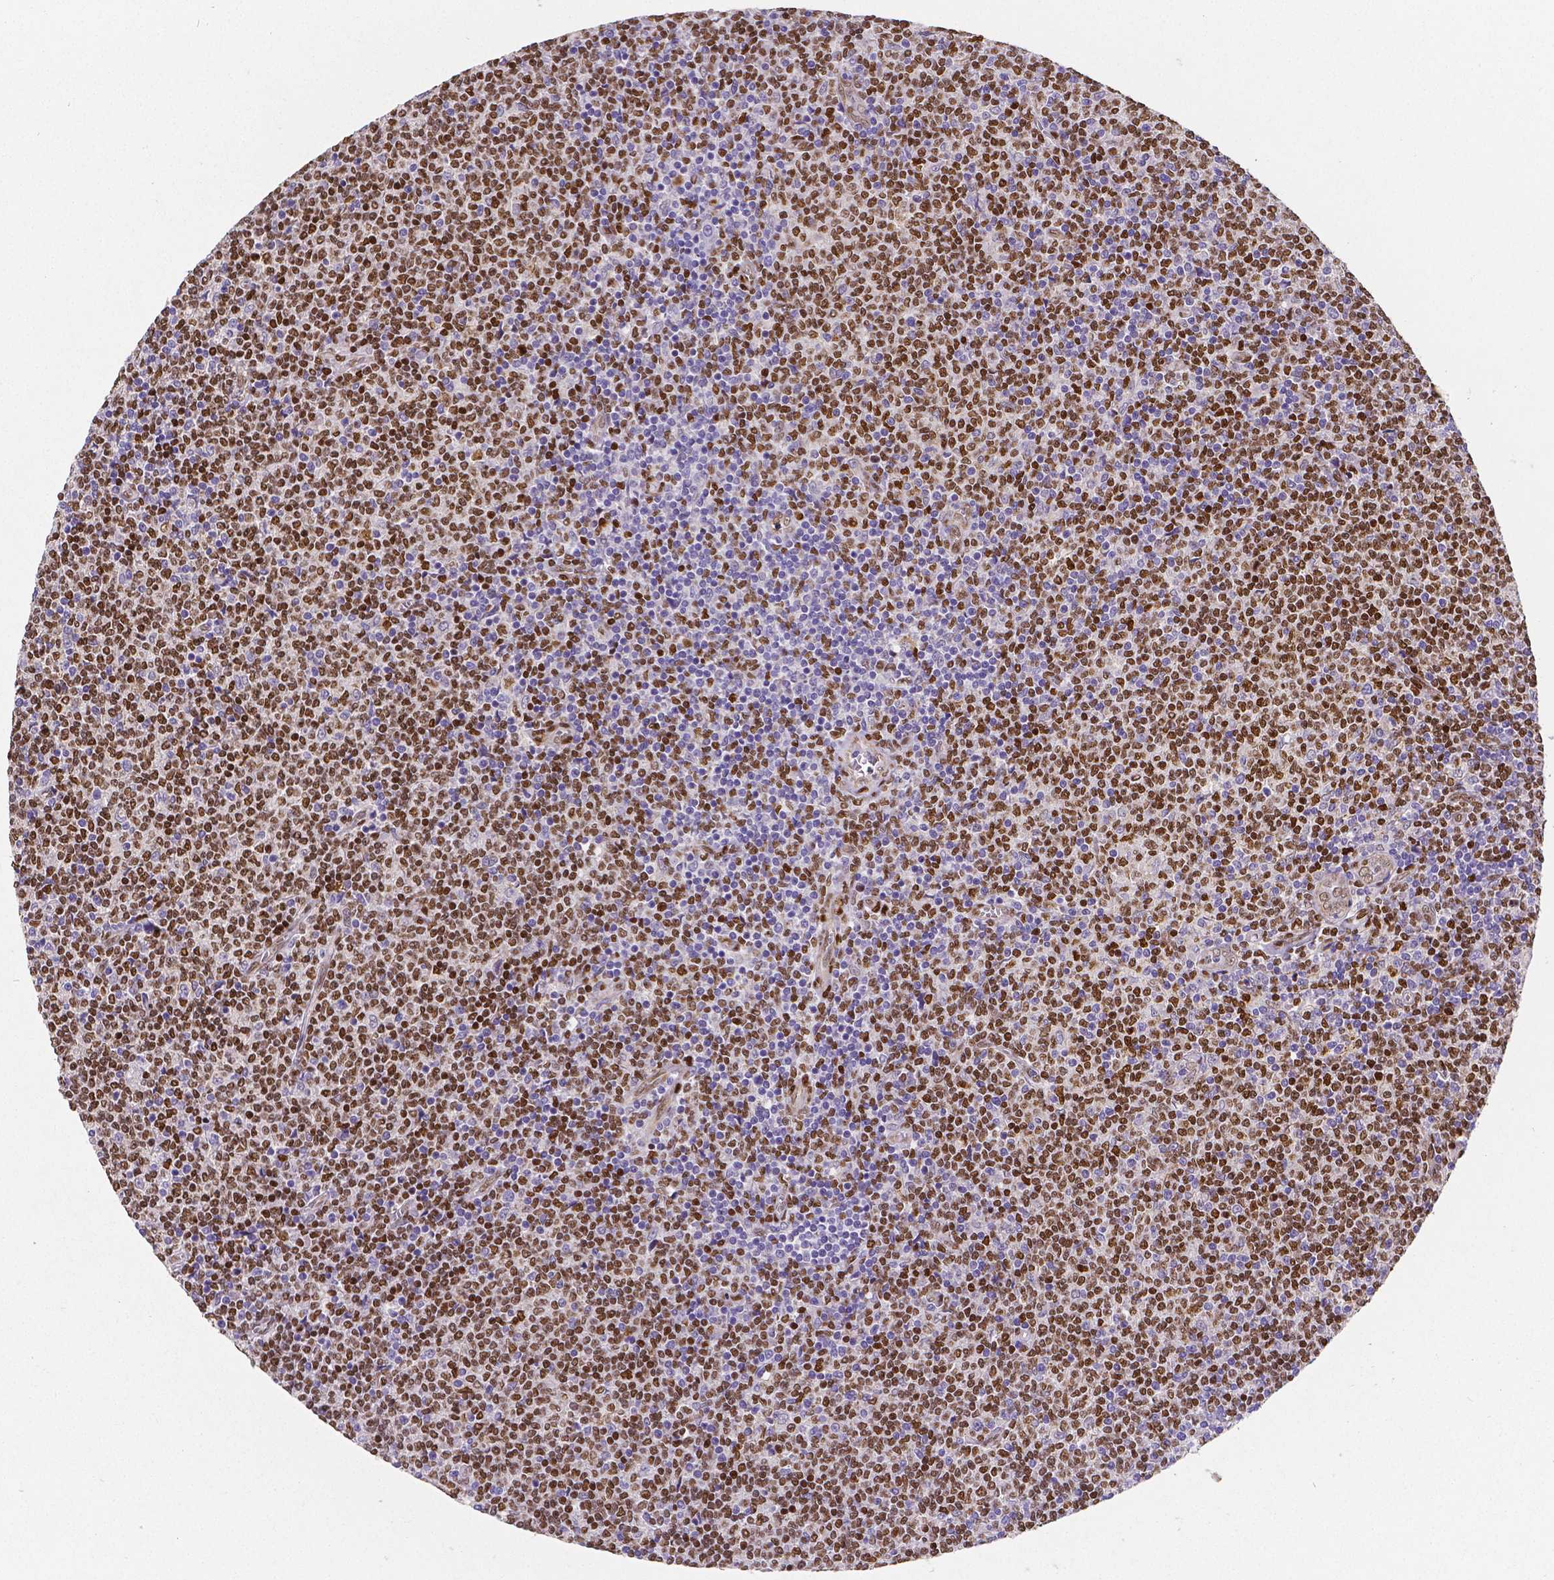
{"staining": {"intensity": "strong", "quantity": "25%-75%", "location": "nuclear"}, "tissue": "lymphoma", "cell_type": "Tumor cells", "image_type": "cancer", "snomed": [{"axis": "morphology", "description": "Malignant lymphoma, non-Hodgkin's type, Low grade"}, {"axis": "topography", "description": "Lymph node"}], "caption": "Human lymphoma stained for a protein (brown) reveals strong nuclear positive positivity in about 25%-75% of tumor cells.", "gene": "MEF2C", "patient": {"sex": "male", "age": 52}}